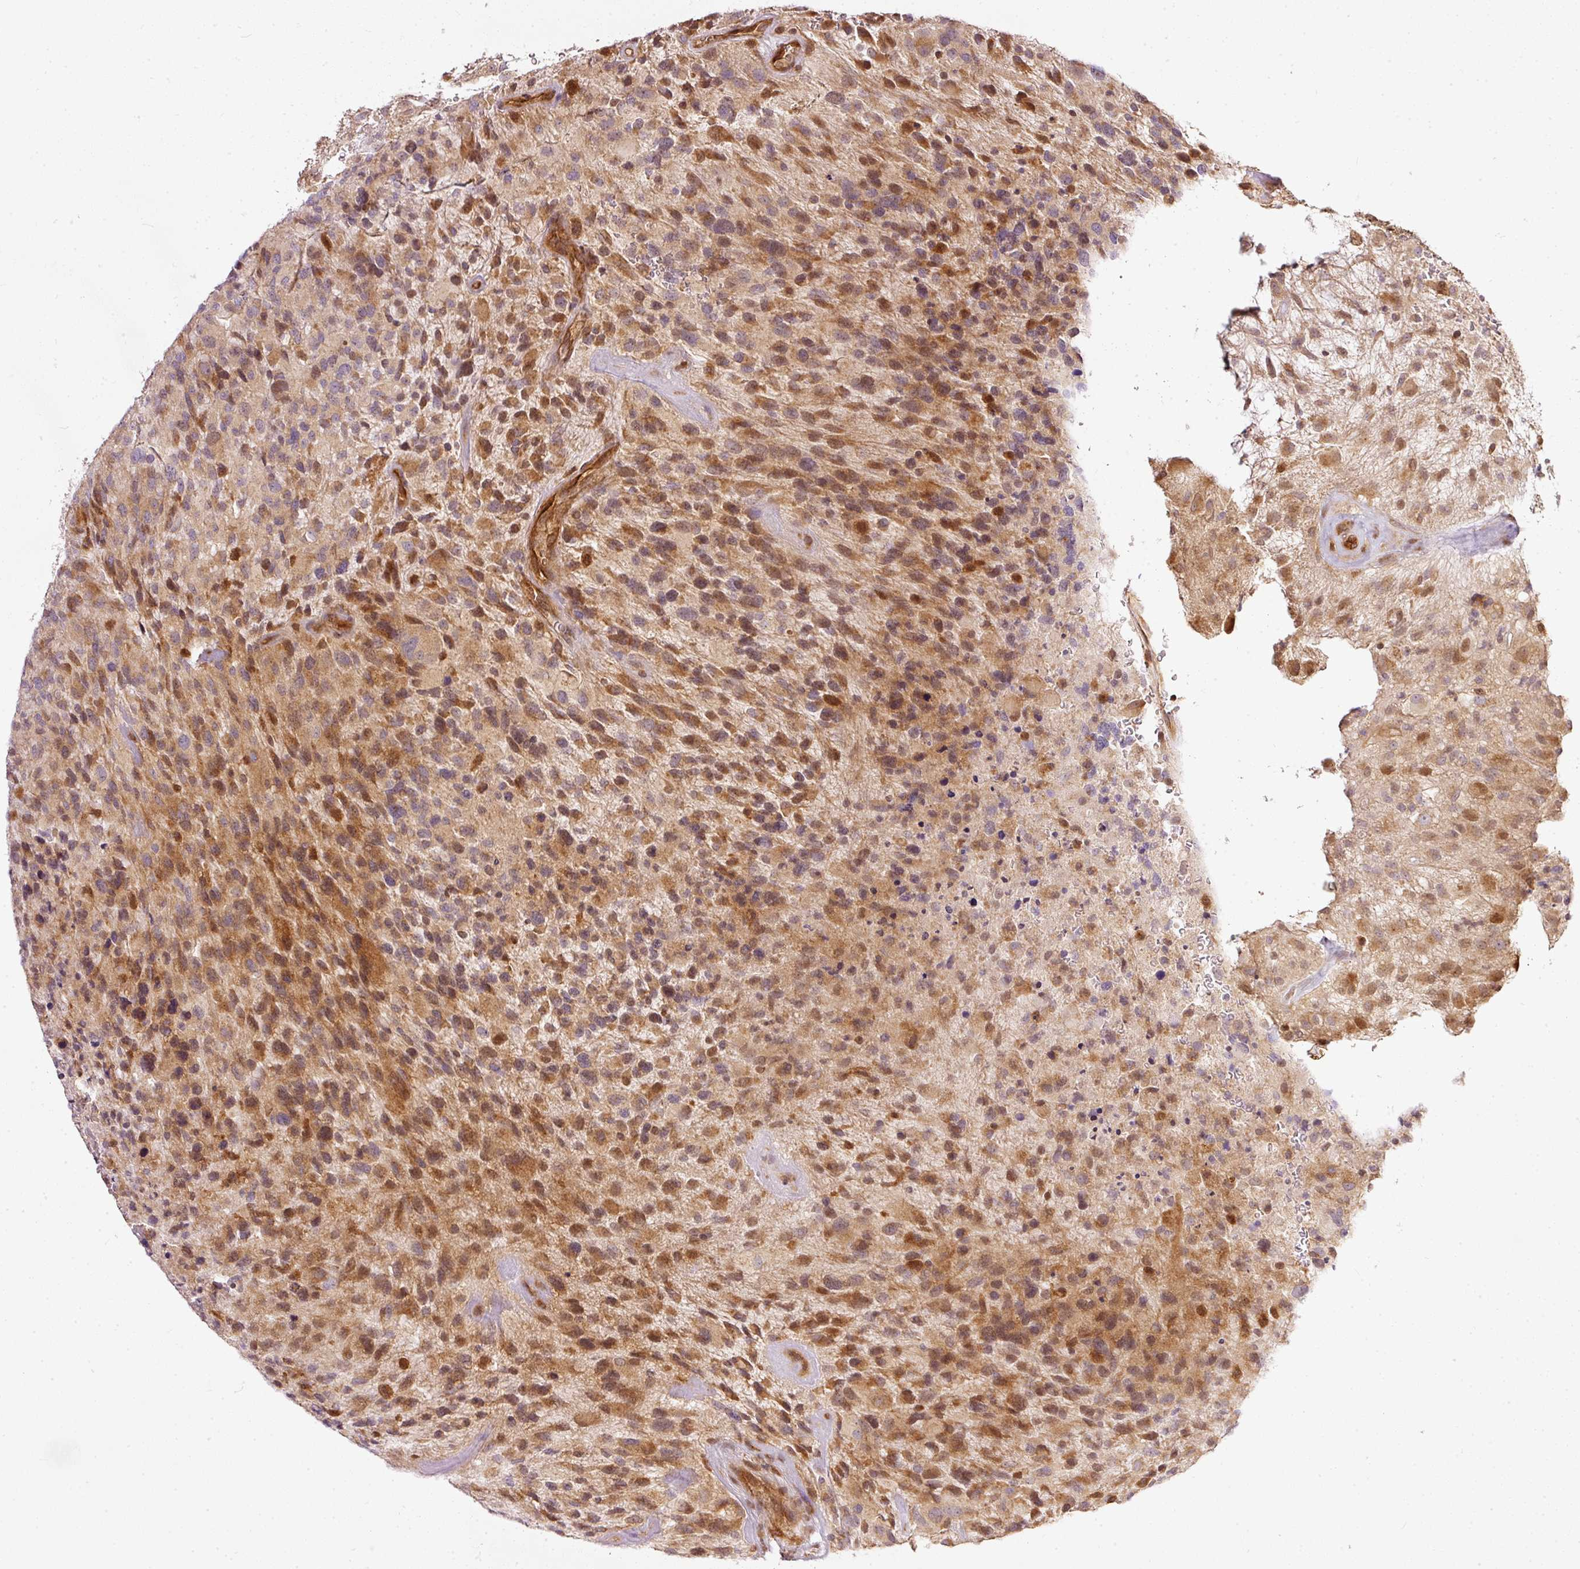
{"staining": {"intensity": "moderate", "quantity": "25%-75%", "location": "cytoplasmic/membranous"}, "tissue": "glioma", "cell_type": "Tumor cells", "image_type": "cancer", "snomed": [{"axis": "morphology", "description": "Glioma, malignant, High grade"}, {"axis": "topography", "description": "Brain"}], "caption": "A high-resolution image shows immunohistochemistry staining of glioma, which displays moderate cytoplasmic/membranous staining in about 25%-75% of tumor cells. Nuclei are stained in blue.", "gene": "MIF4GD", "patient": {"sex": "female", "age": 67}}